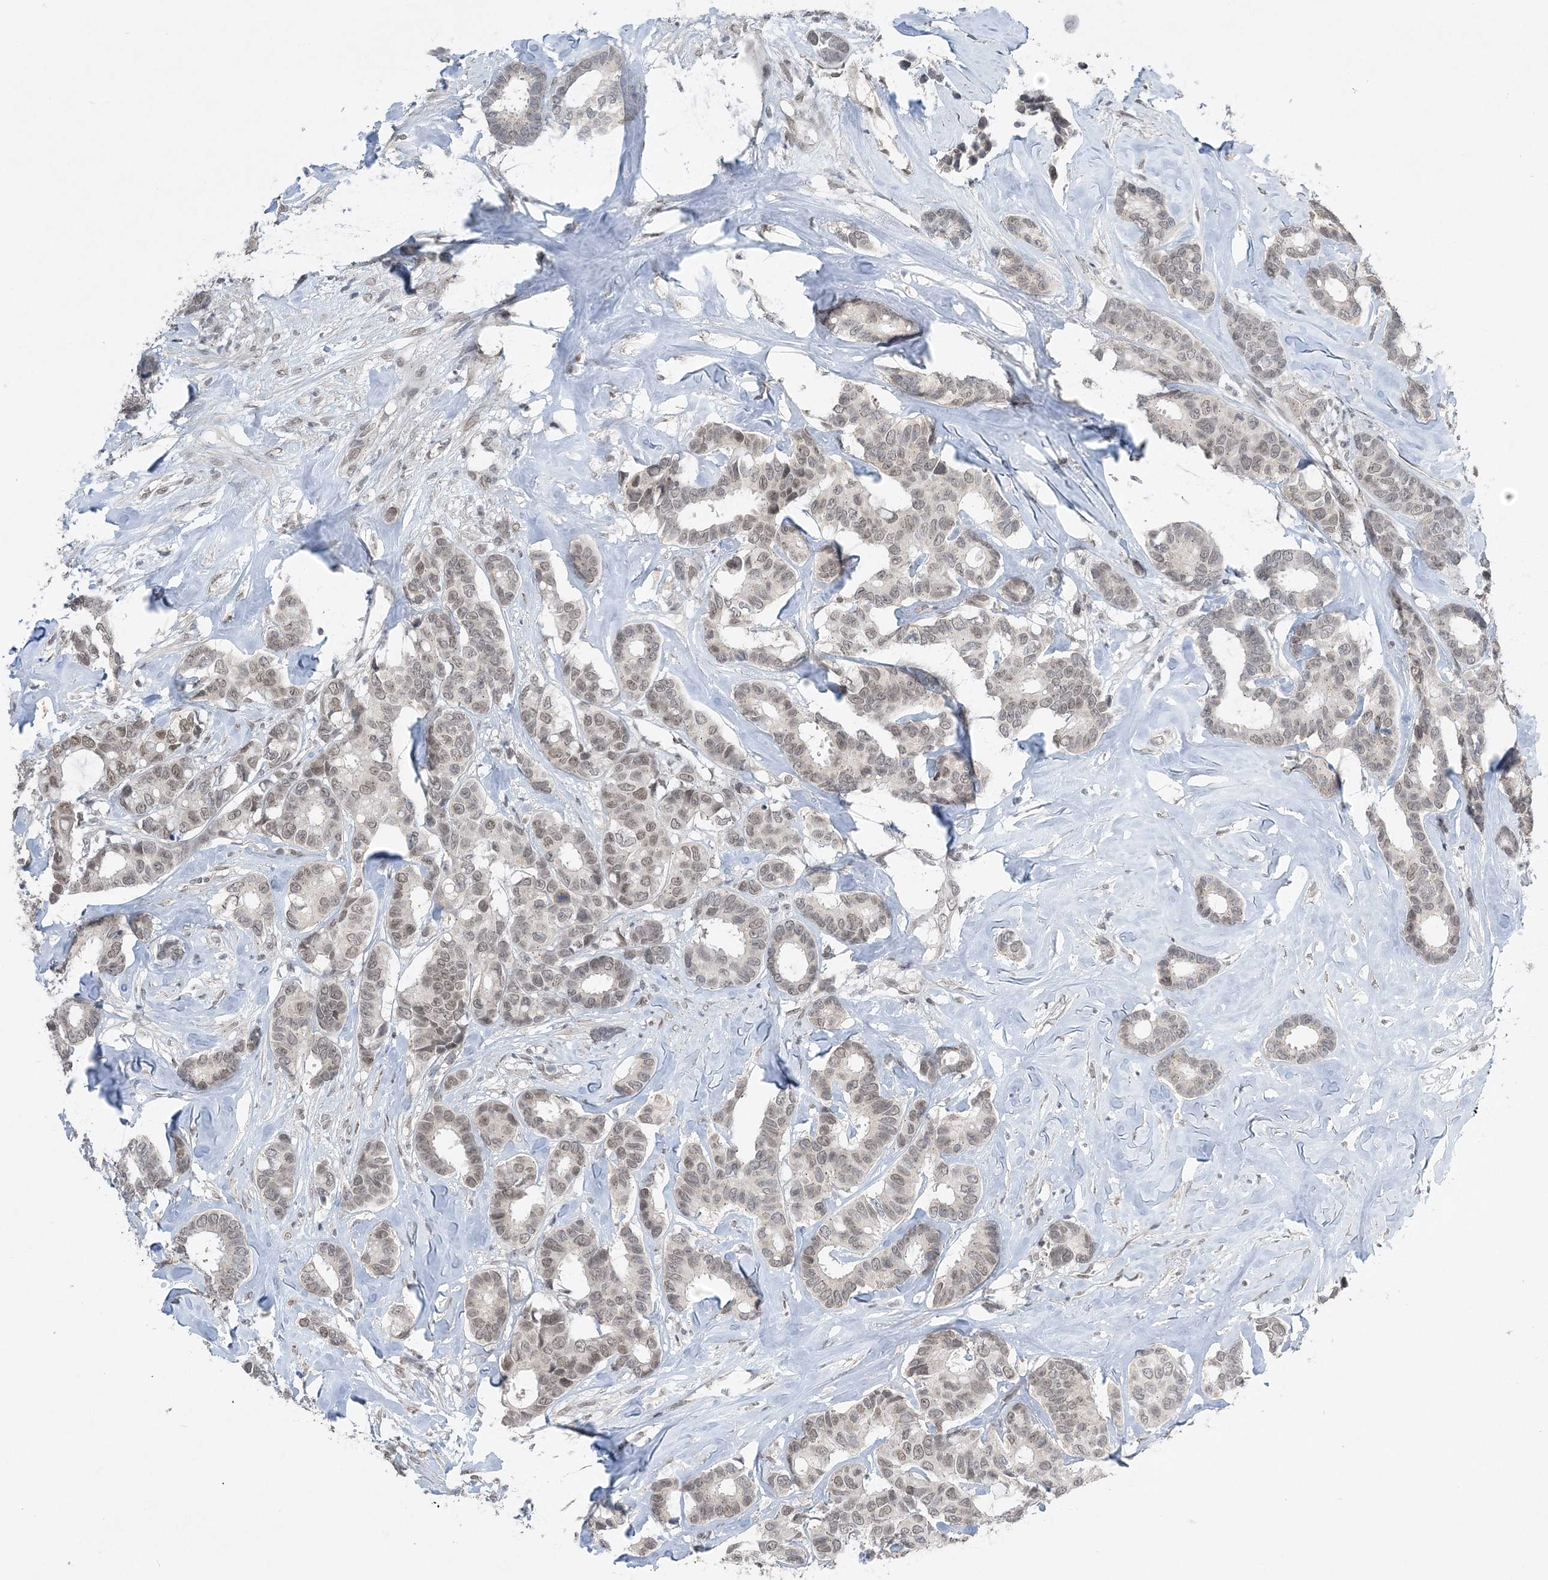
{"staining": {"intensity": "weak", "quantity": "<25%", "location": "nuclear"}, "tissue": "breast cancer", "cell_type": "Tumor cells", "image_type": "cancer", "snomed": [{"axis": "morphology", "description": "Duct carcinoma"}, {"axis": "topography", "description": "Breast"}], "caption": "Immunohistochemistry histopathology image of neoplastic tissue: invasive ductal carcinoma (breast) stained with DAB (3,3'-diaminobenzidine) shows no significant protein positivity in tumor cells. The staining was performed using DAB to visualize the protein expression in brown, while the nuclei were stained in blue with hematoxylin (Magnification: 20x).", "gene": "WAC", "patient": {"sex": "female", "age": 87}}